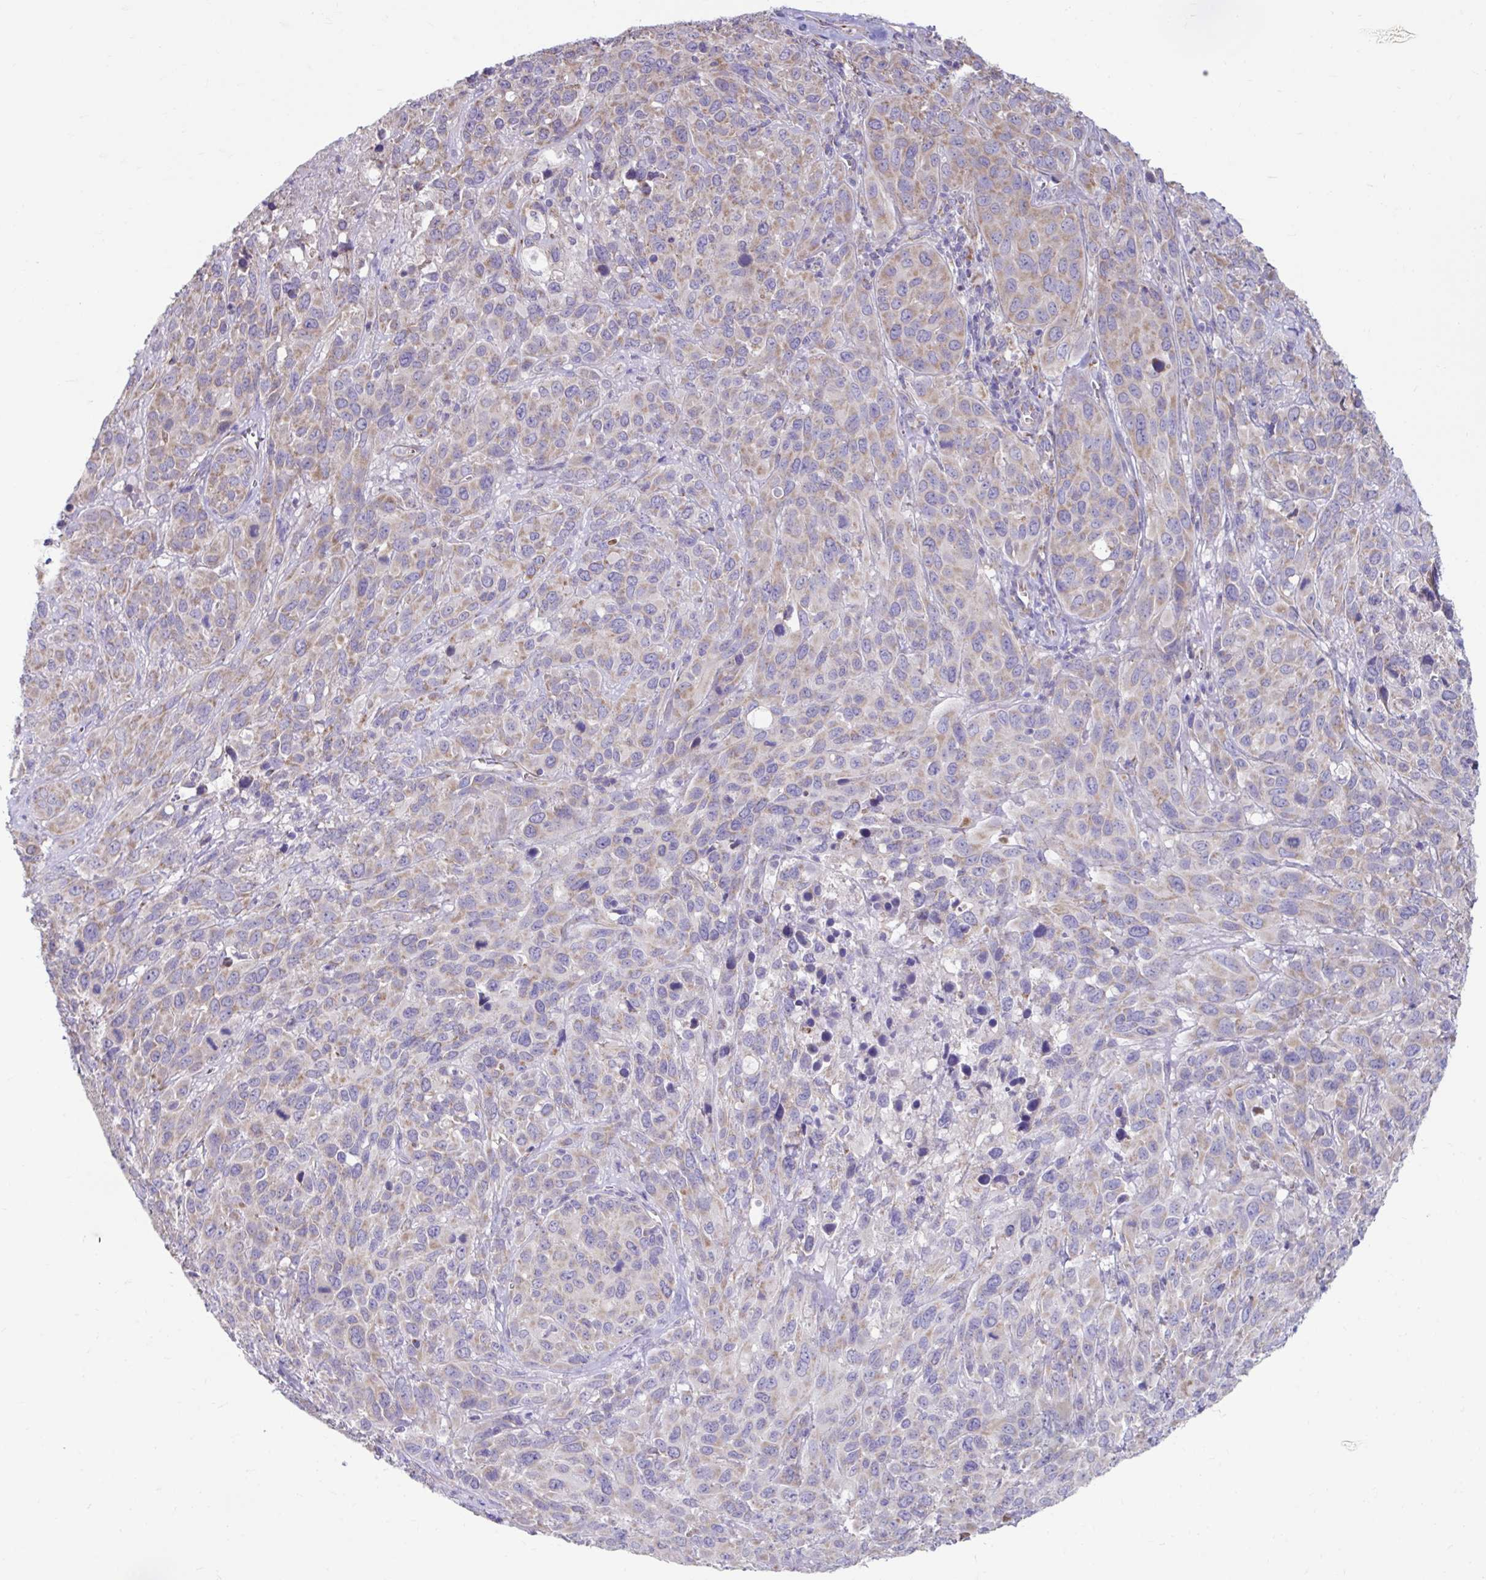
{"staining": {"intensity": "weak", "quantity": "<25%", "location": "cytoplasmic/membranous"}, "tissue": "cervical cancer", "cell_type": "Tumor cells", "image_type": "cancer", "snomed": [{"axis": "morphology", "description": "Normal tissue, NOS"}, {"axis": "morphology", "description": "Squamous cell carcinoma, NOS"}, {"axis": "topography", "description": "Cervix"}], "caption": "This is an immunohistochemistry (IHC) photomicrograph of human squamous cell carcinoma (cervical). There is no expression in tumor cells.", "gene": "LINGO4", "patient": {"sex": "female", "age": 51}}